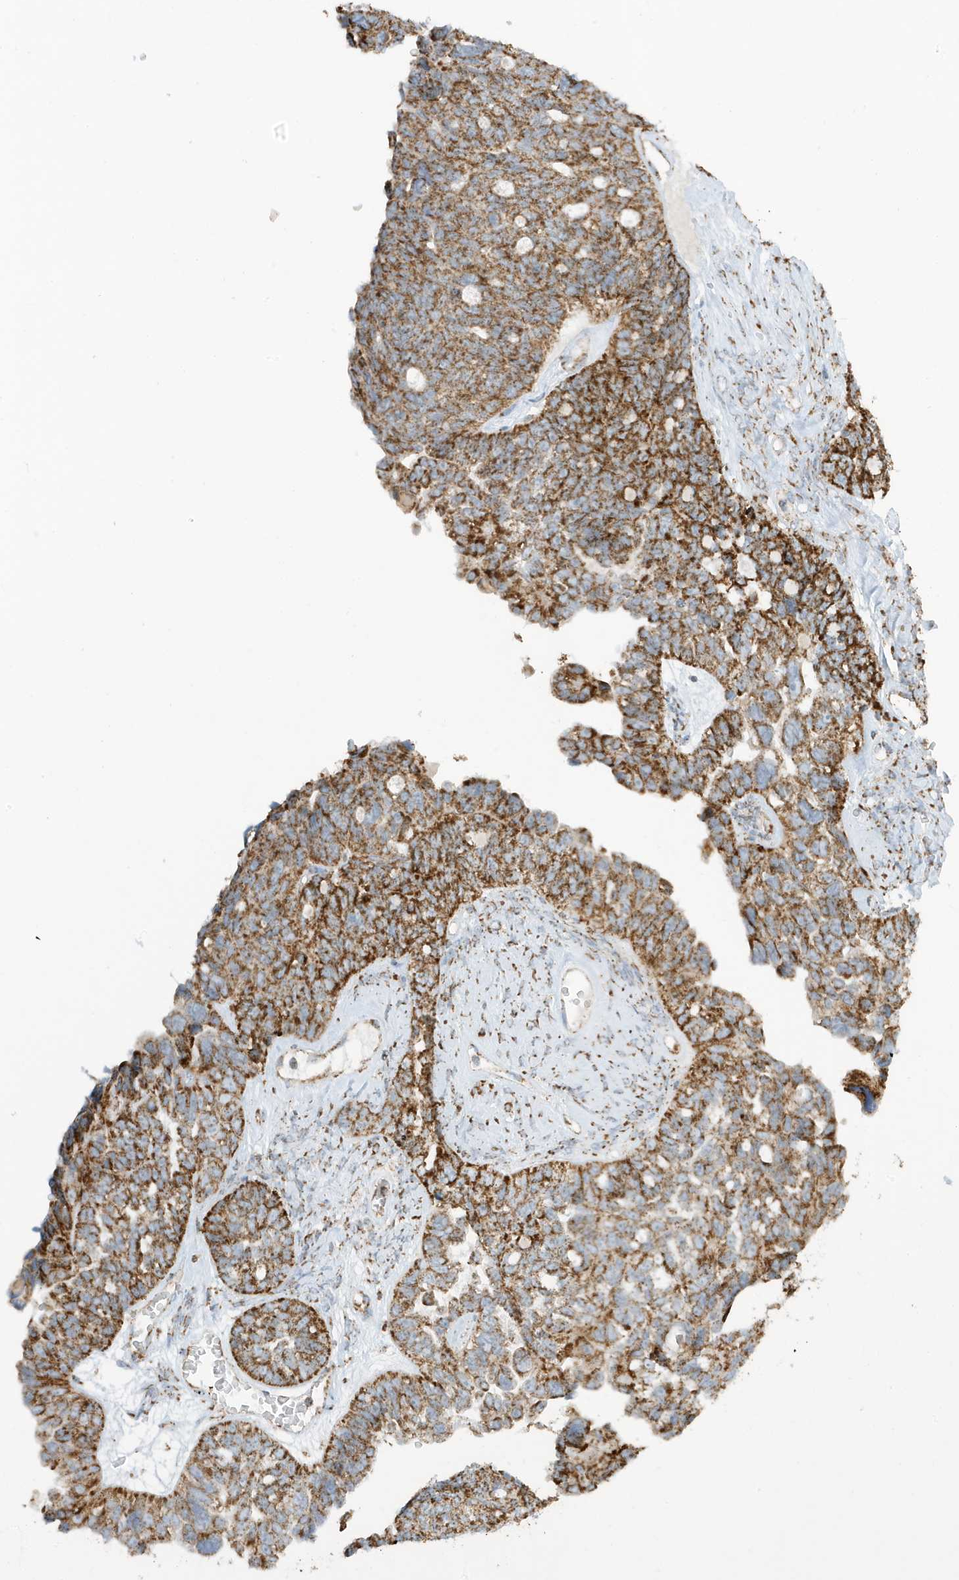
{"staining": {"intensity": "strong", "quantity": ">75%", "location": "cytoplasmic/membranous"}, "tissue": "ovarian cancer", "cell_type": "Tumor cells", "image_type": "cancer", "snomed": [{"axis": "morphology", "description": "Cystadenocarcinoma, serous, NOS"}, {"axis": "topography", "description": "Ovary"}], "caption": "Immunohistochemical staining of human ovarian cancer (serous cystadenocarcinoma) displays high levels of strong cytoplasmic/membranous staining in about >75% of tumor cells.", "gene": "ATP5ME", "patient": {"sex": "female", "age": 79}}